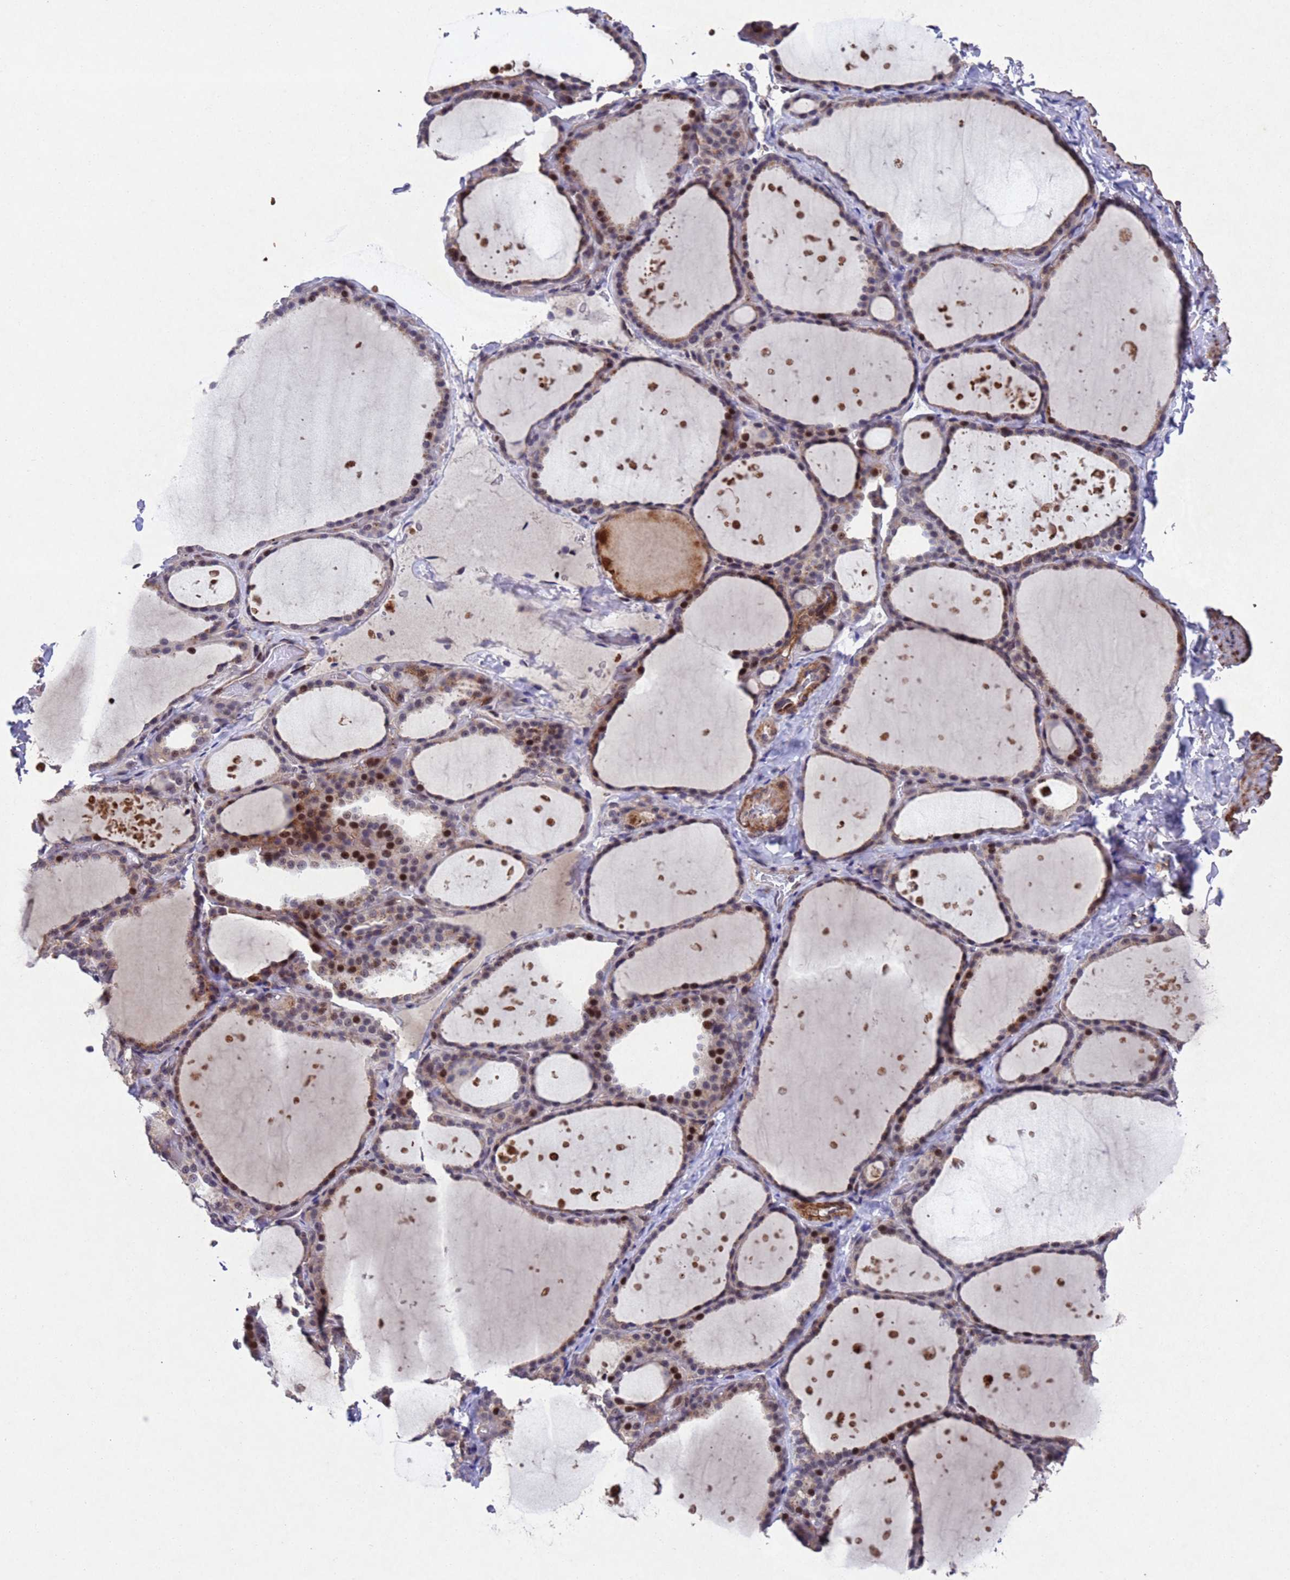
{"staining": {"intensity": "moderate", "quantity": ">75%", "location": "cytoplasmic/membranous,nuclear"}, "tissue": "thyroid gland", "cell_type": "Glandular cells", "image_type": "normal", "snomed": [{"axis": "morphology", "description": "Normal tissue, NOS"}, {"axis": "topography", "description": "Thyroid gland"}], "caption": "Moderate cytoplasmic/membranous,nuclear positivity is seen in about >75% of glandular cells in benign thyroid gland.", "gene": "TBK1", "patient": {"sex": "female", "age": 44}}